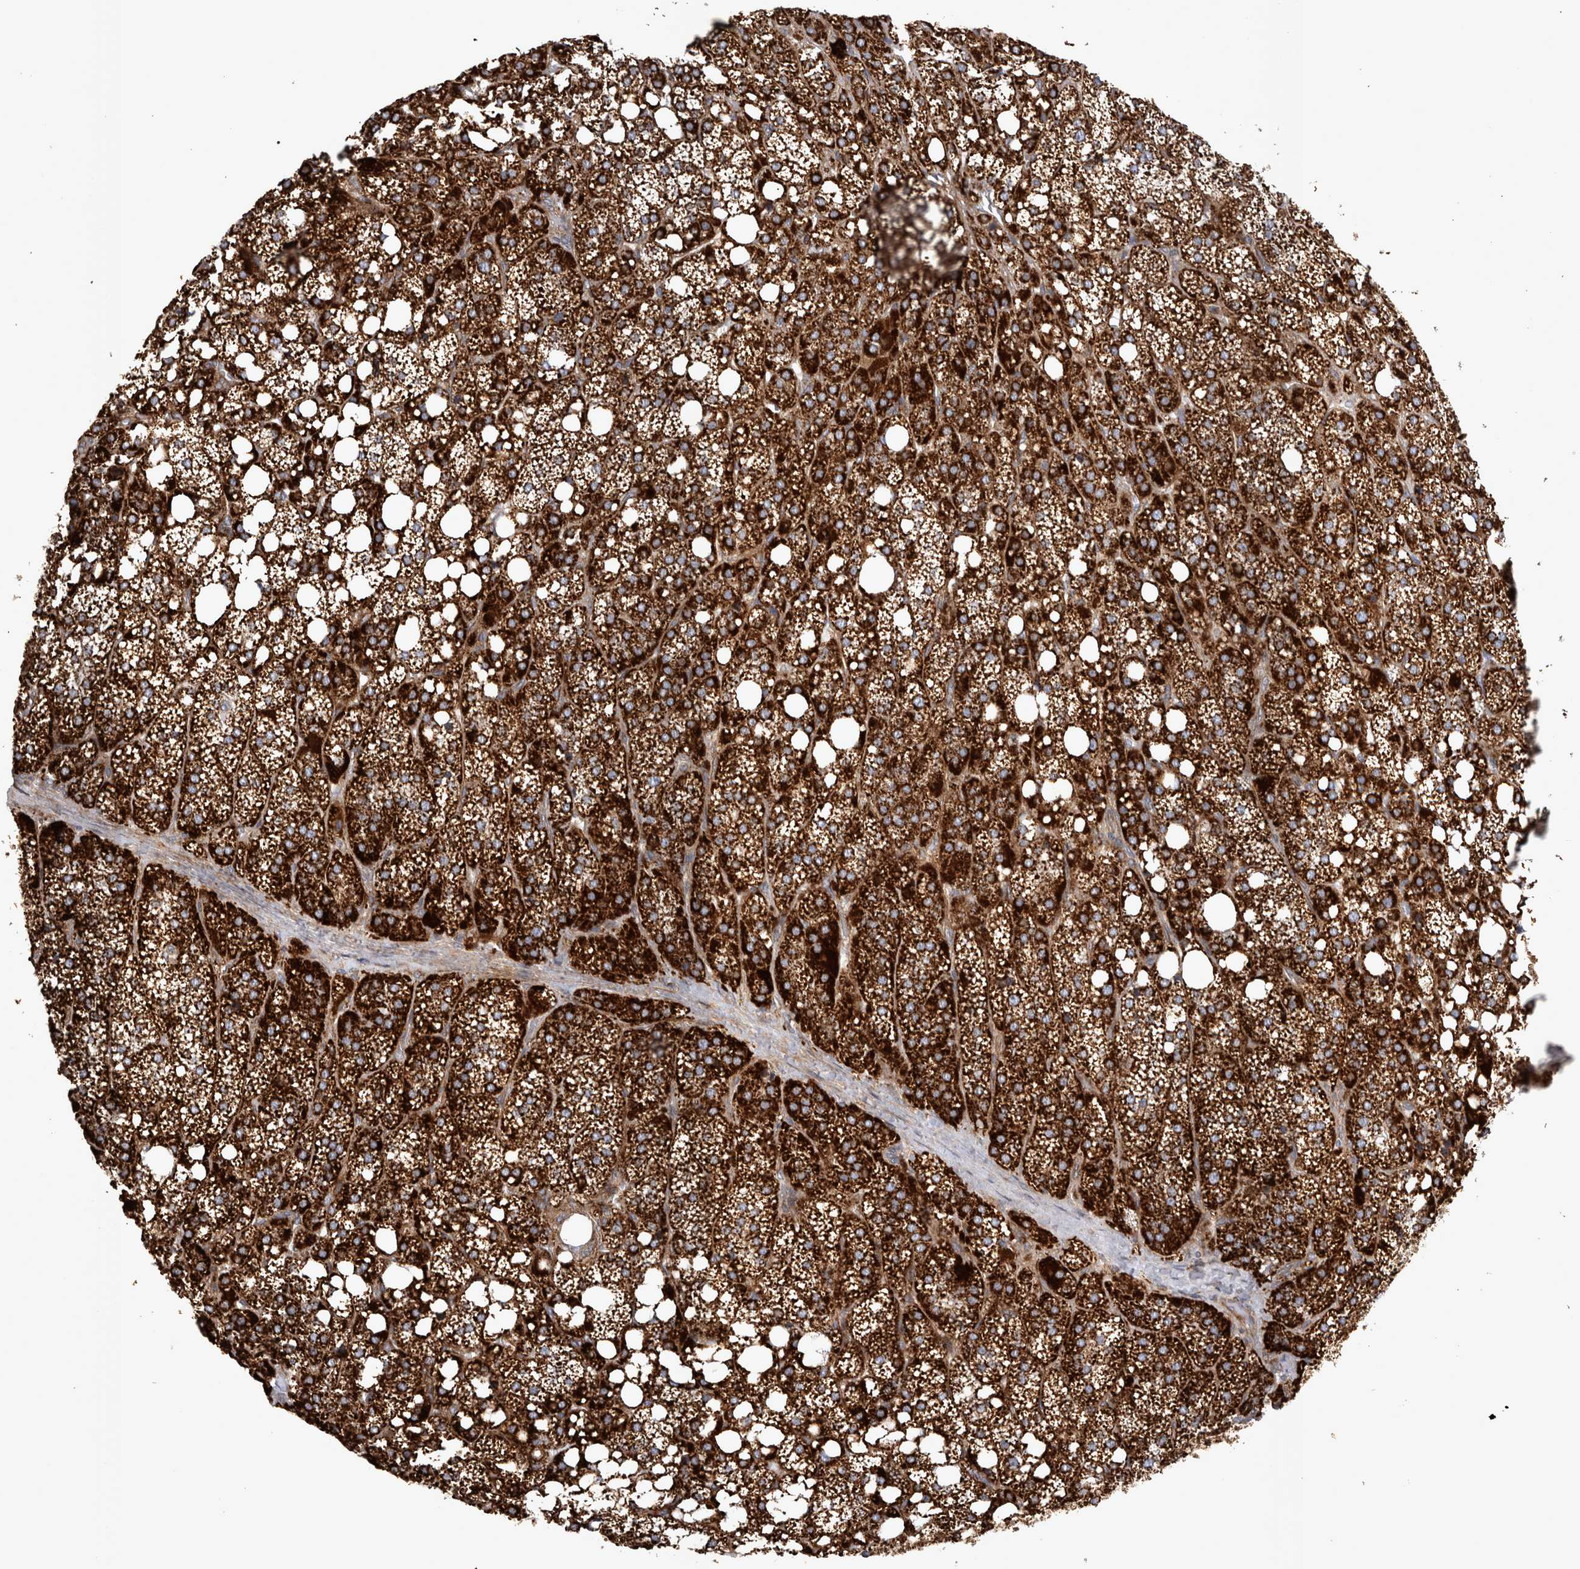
{"staining": {"intensity": "strong", "quantity": ">75%", "location": "cytoplasmic/membranous"}, "tissue": "adrenal gland", "cell_type": "Glandular cells", "image_type": "normal", "snomed": [{"axis": "morphology", "description": "Normal tissue, NOS"}, {"axis": "topography", "description": "Adrenal gland"}], "caption": "Approximately >75% of glandular cells in benign adrenal gland exhibit strong cytoplasmic/membranous protein expression as visualized by brown immunohistochemical staining.", "gene": "TSPOAP1", "patient": {"sex": "female", "age": 59}}